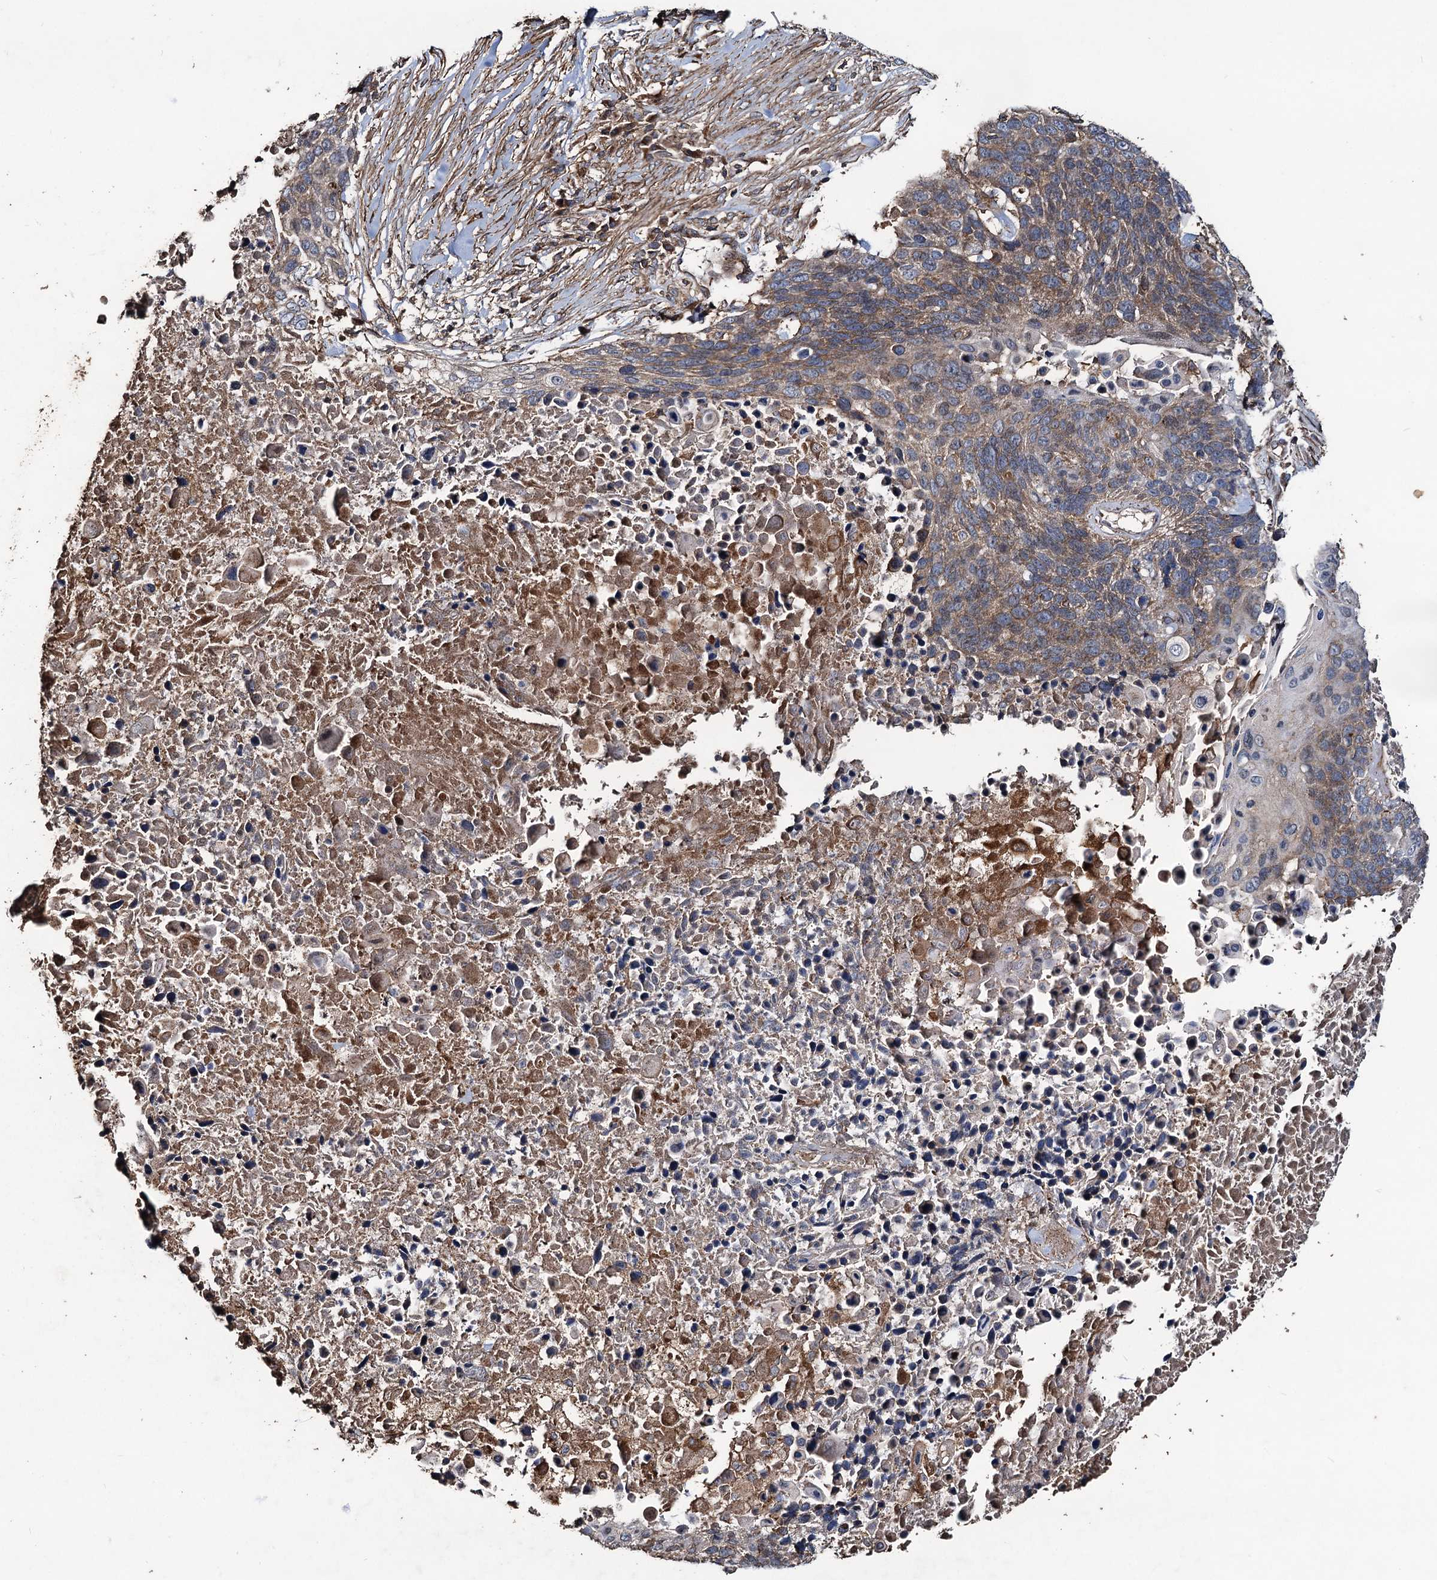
{"staining": {"intensity": "weak", "quantity": ">75%", "location": "cytoplasmic/membranous"}, "tissue": "lung cancer", "cell_type": "Tumor cells", "image_type": "cancer", "snomed": [{"axis": "morphology", "description": "Normal tissue, NOS"}, {"axis": "morphology", "description": "Squamous cell carcinoma, NOS"}, {"axis": "topography", "description": "Lymph node"}, {"axis": "topography", "description": "Lung"}], "caption": "About >75% of tumor cells in lung cancer (squamous cell carcinoma) display weak cytoplasmic/membranous protein positivity as visualized by brown immunohistochemical staining.", "gene": "NOTCH2NLA", "patient": {"sex": "male", "age": 66}}